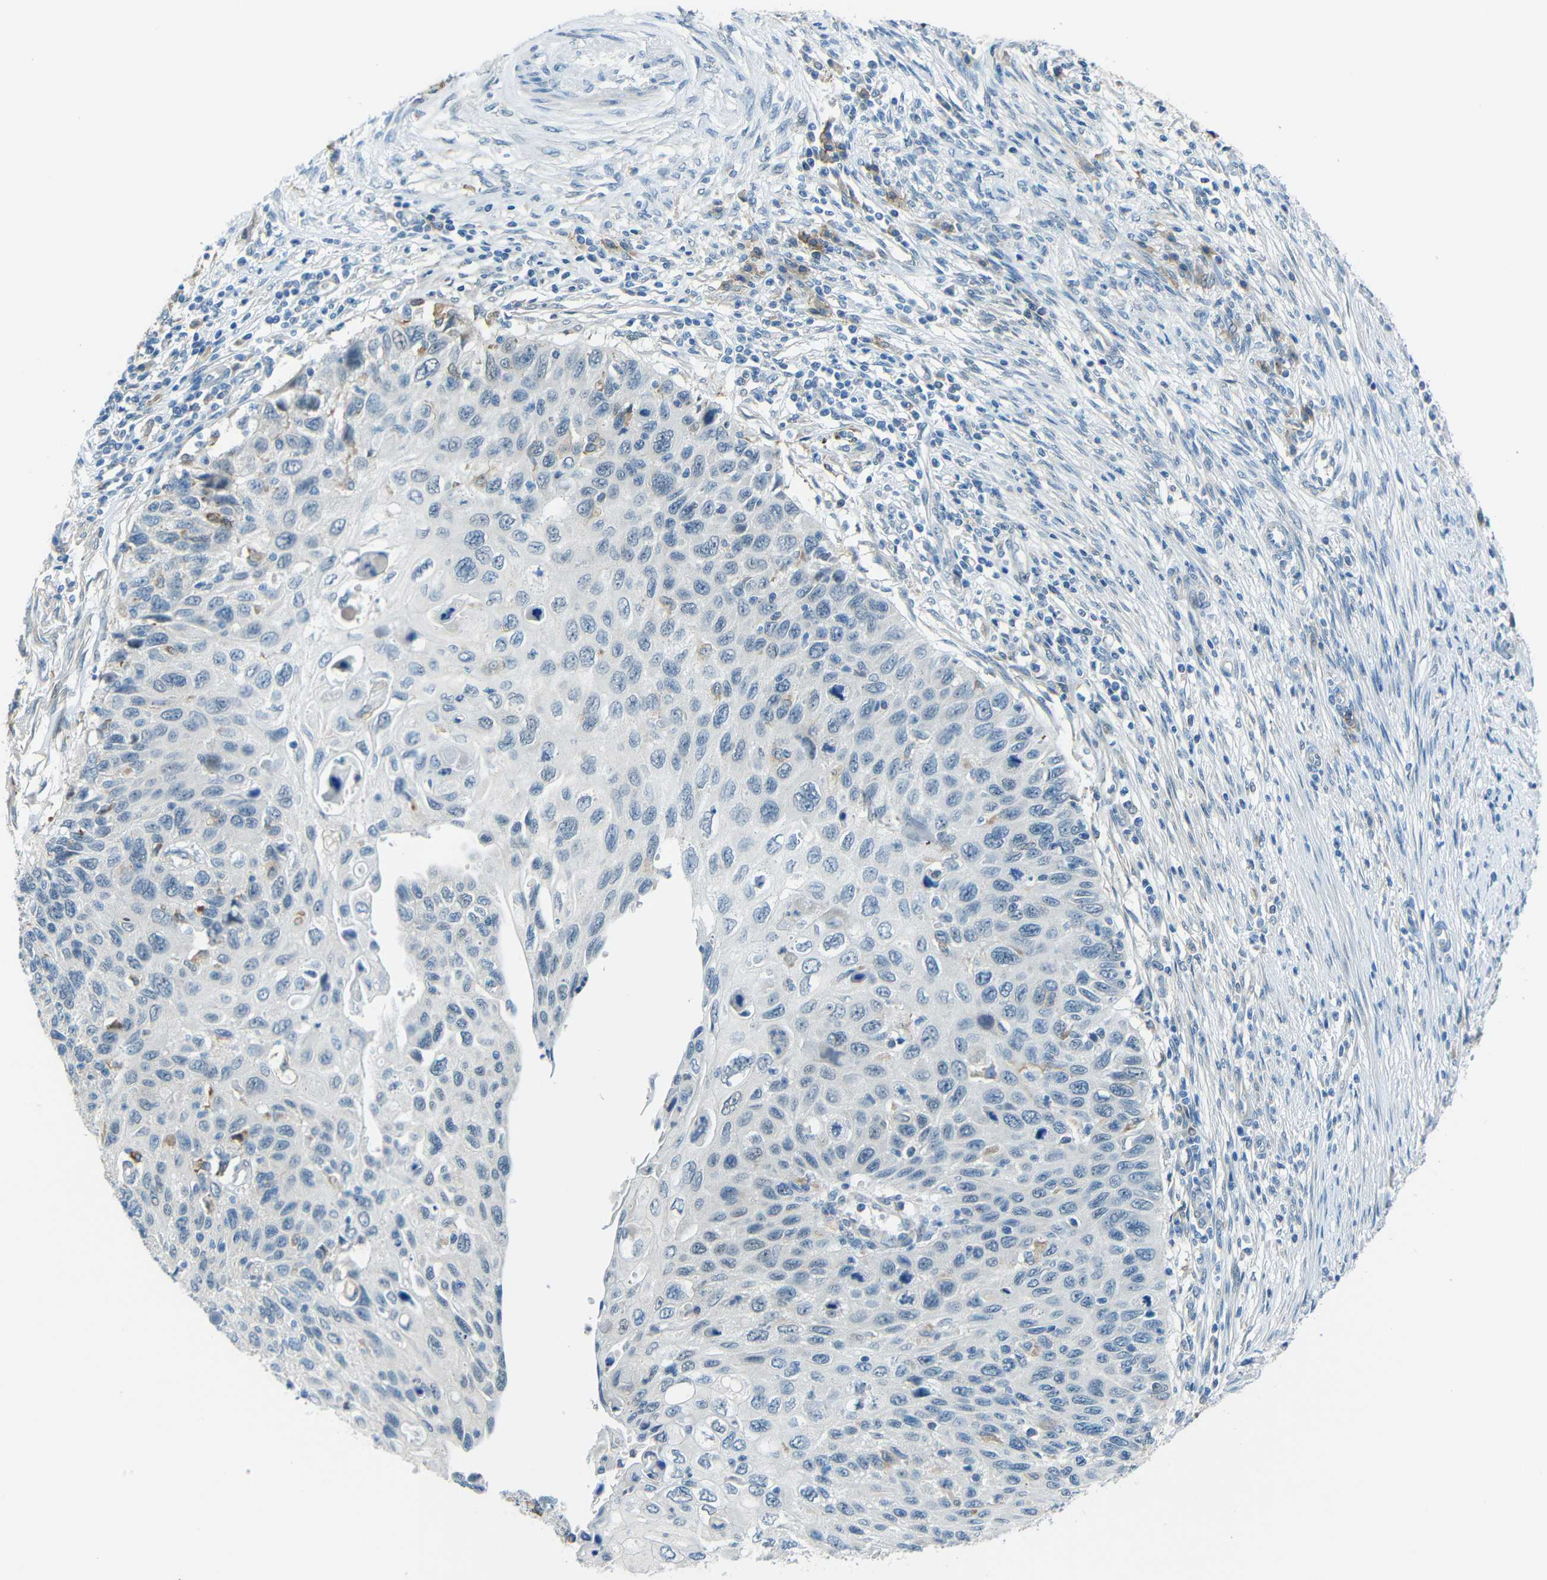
{"staining": {"intensity": "negative", "quantity": "none", "location": "none"}, "tissue": "cervical cancer", "cell_type": "Tumor cells", "image_type": "cancer", "snomed": [{"axis": "morphology", "description": "Squamous cell carcinoma, NOS"}, {"axis": "topography", "description": "Cervix"}], "caption": "This is a image of IHC staining of squamous cell carcinoma (cervical), which shows no positivity in tumor cells.", "gene": "ANKRD22", "patient": {"sex": "female", "age": 70}}